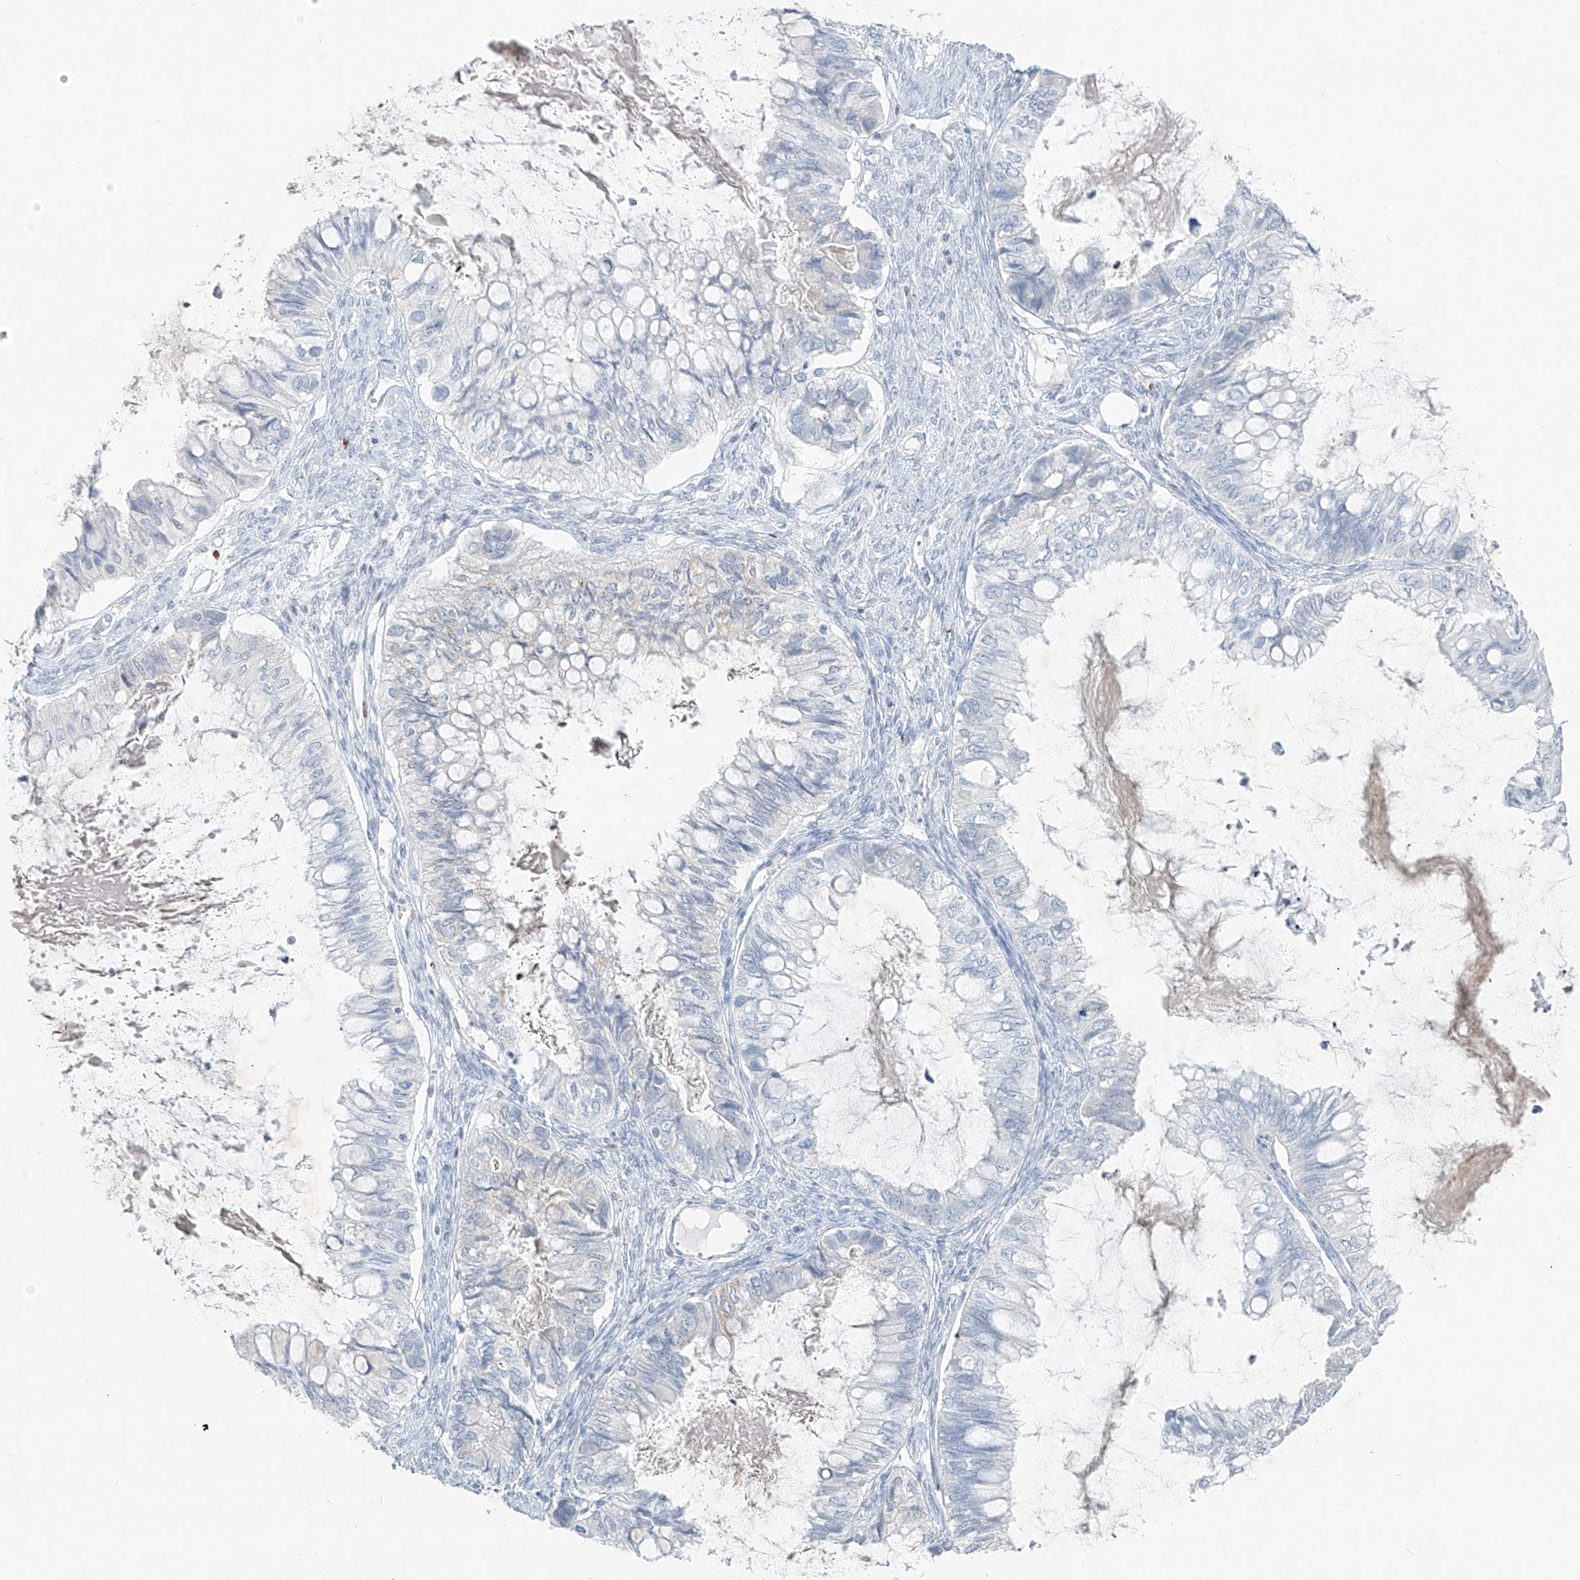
{"staining": {"intensity": "negative", "quantity": "none", "location": "none"}, "tissue": "ovarian cancer", "cell_type": "Tumor cells", "image_type": "cancer", "snomed": [{"axis": "morphology", "description": "Cystadenocarcinoma, mucinous, NOS"}, {"axis": "topography", "description": "Ovary"}], "caption": "High power microscopy photomicrograph of an immunohistochemistry image of mucinous cystadenocarcinoma (ovarian), revealing no significant expression in tumor cells.", "gene": "CX3CR1", "patient": {"sex": "female", "age": 80}}